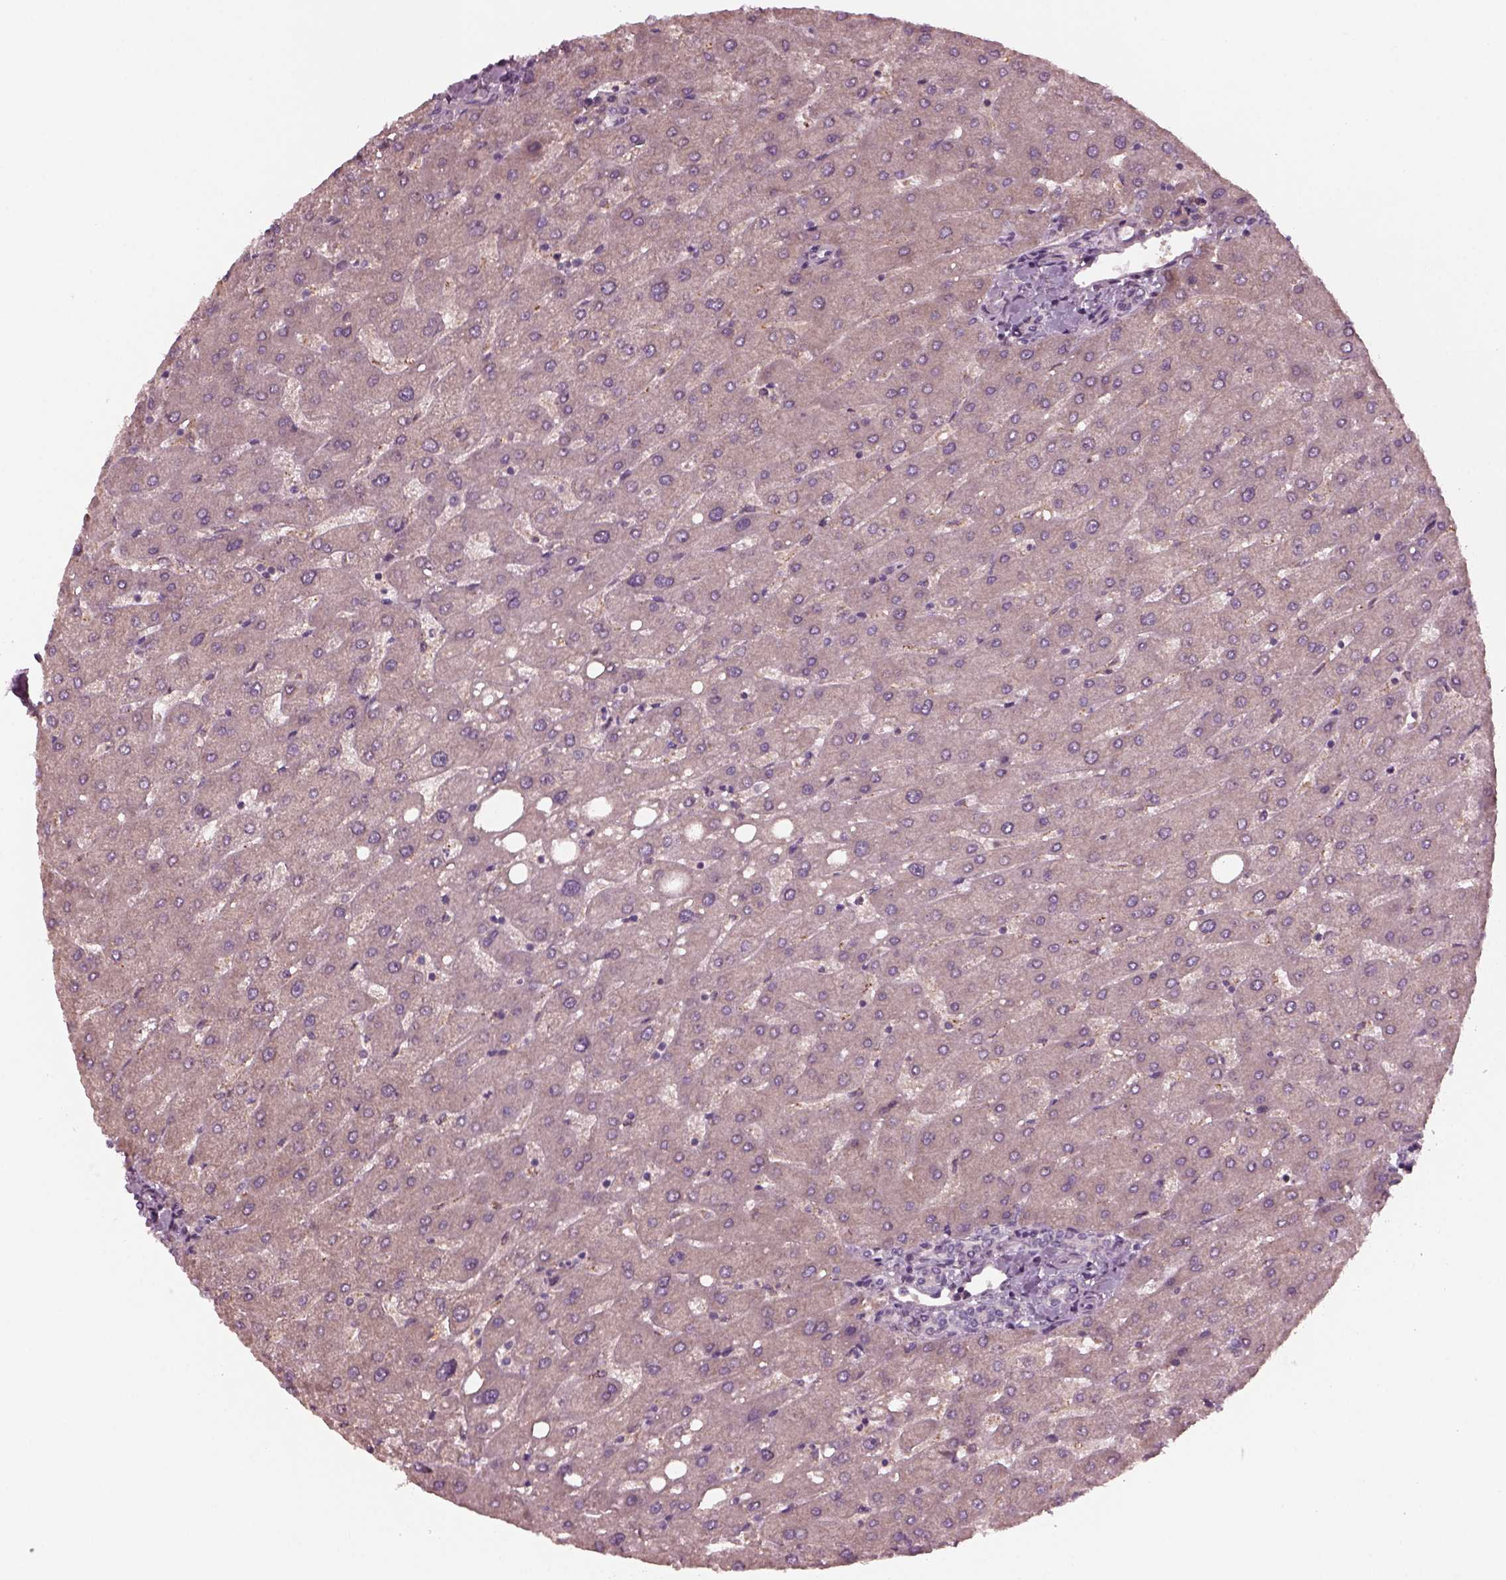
{"staining": {"intensity": "negative", "quantity": "none", "location": "none"}, "tissue": "liver", "cell_type": "Cholangiocytes", "image_type": "normal", "snomed": [{"axis": "morphology", "description": "Normal tissue, NOS"}, {"axis": "topography", "description": "Liver"}], "caption": "Immunohistochemistry (IHC) histopathology image of normal liver: human liver stained with DAB shows no significant protein positivity in cholangiocytes.", "gene": "PORCN", "patient": {"sex": "male", "age": 67}}